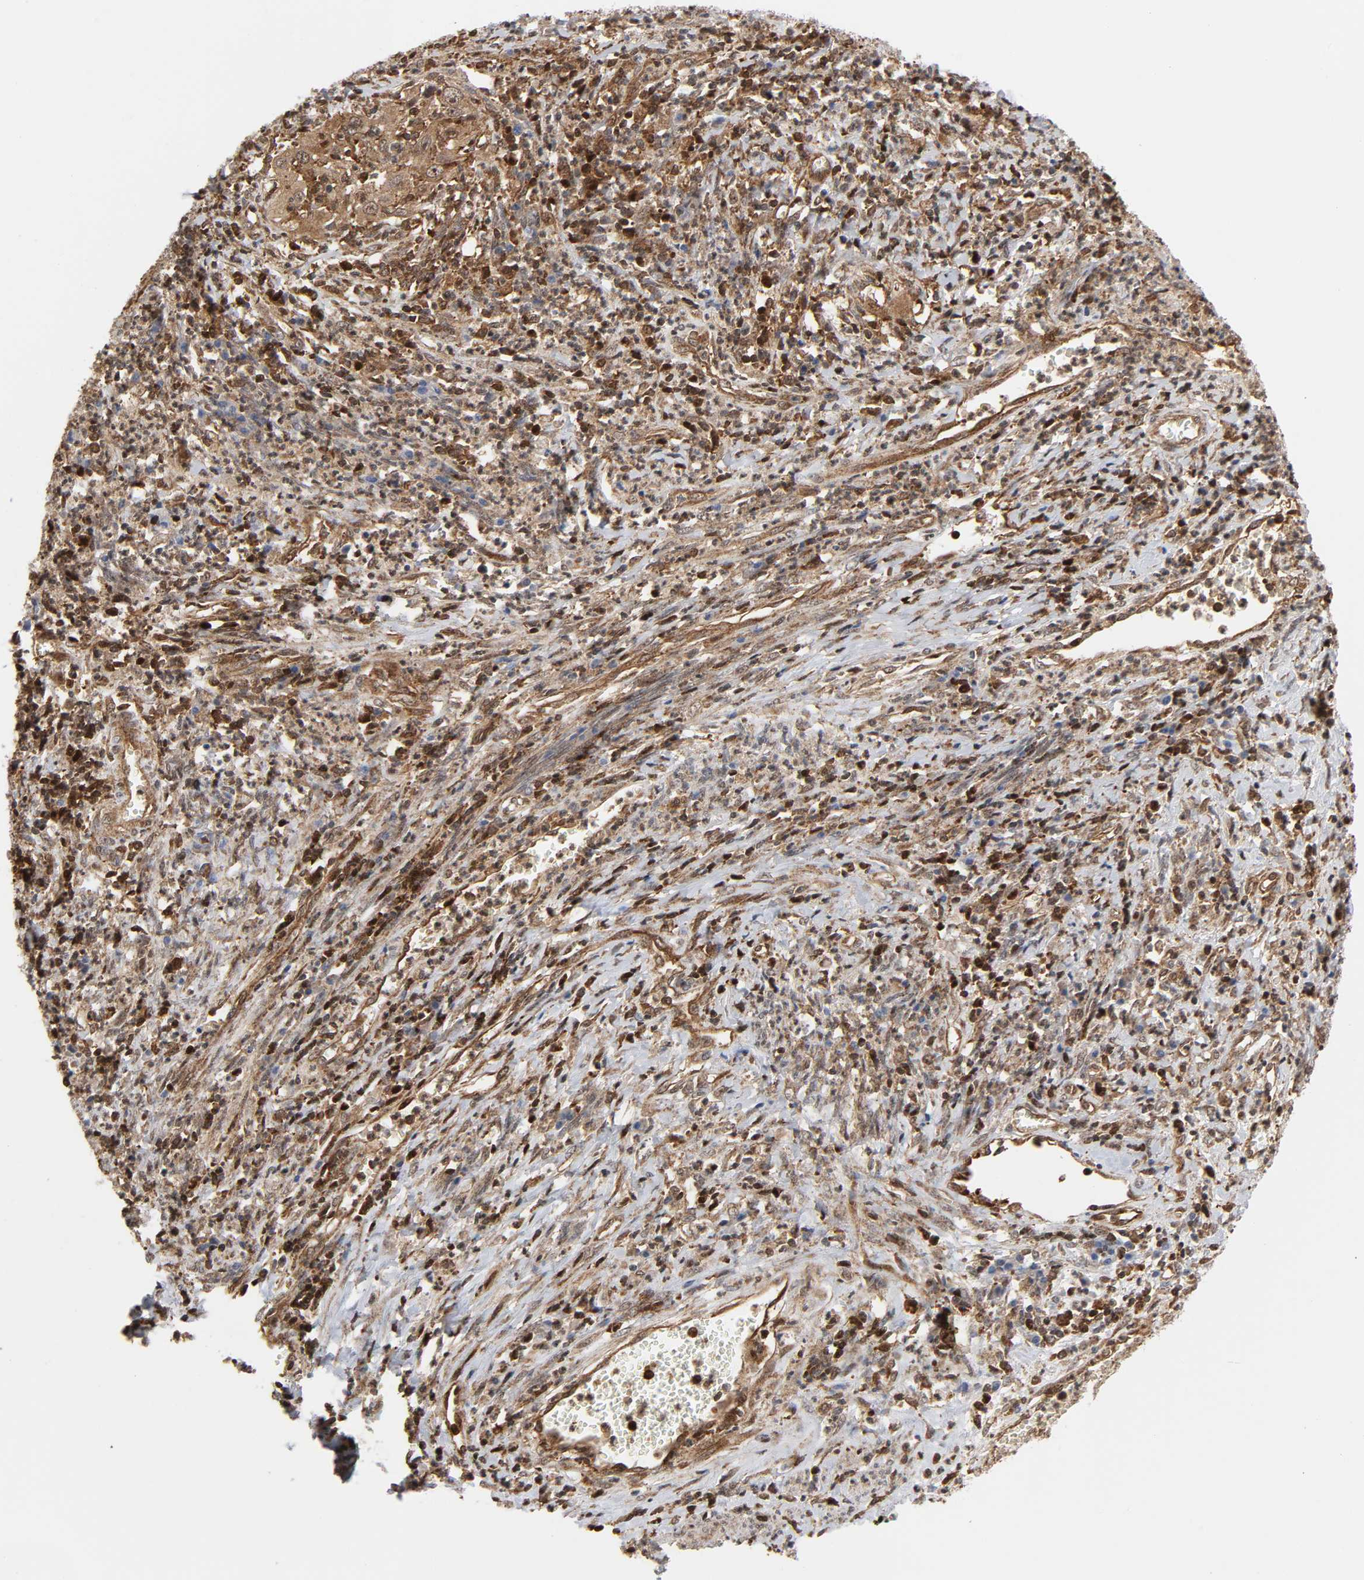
{"staining": {"intensity": "moderate", "quantity": ">75%", "location": "cytoplasmic/membranous"}, "tissue": "cervical cancer", "cell_type": "Tumor cells", "image_type": "cancer", "snomed": [{"axis": "morphology", "description": "Squamous cell carcinoma, NOS"}, {"axis": "topography", "description": "Cervix"}], "caption": "Protein staining by IHC shows moderate cytoplasmic/membranous staining in approximately >75% of tumor cells in cervical squamous cell carcinoma. The staining was performed using DAB (3,3'-diaminobenzidine), with brown indicating positive protein expression. Nuclei are stained blue with hematoxylin.", "gene": "MAPK1", "patient": {"sex": "female", "age": 32}}